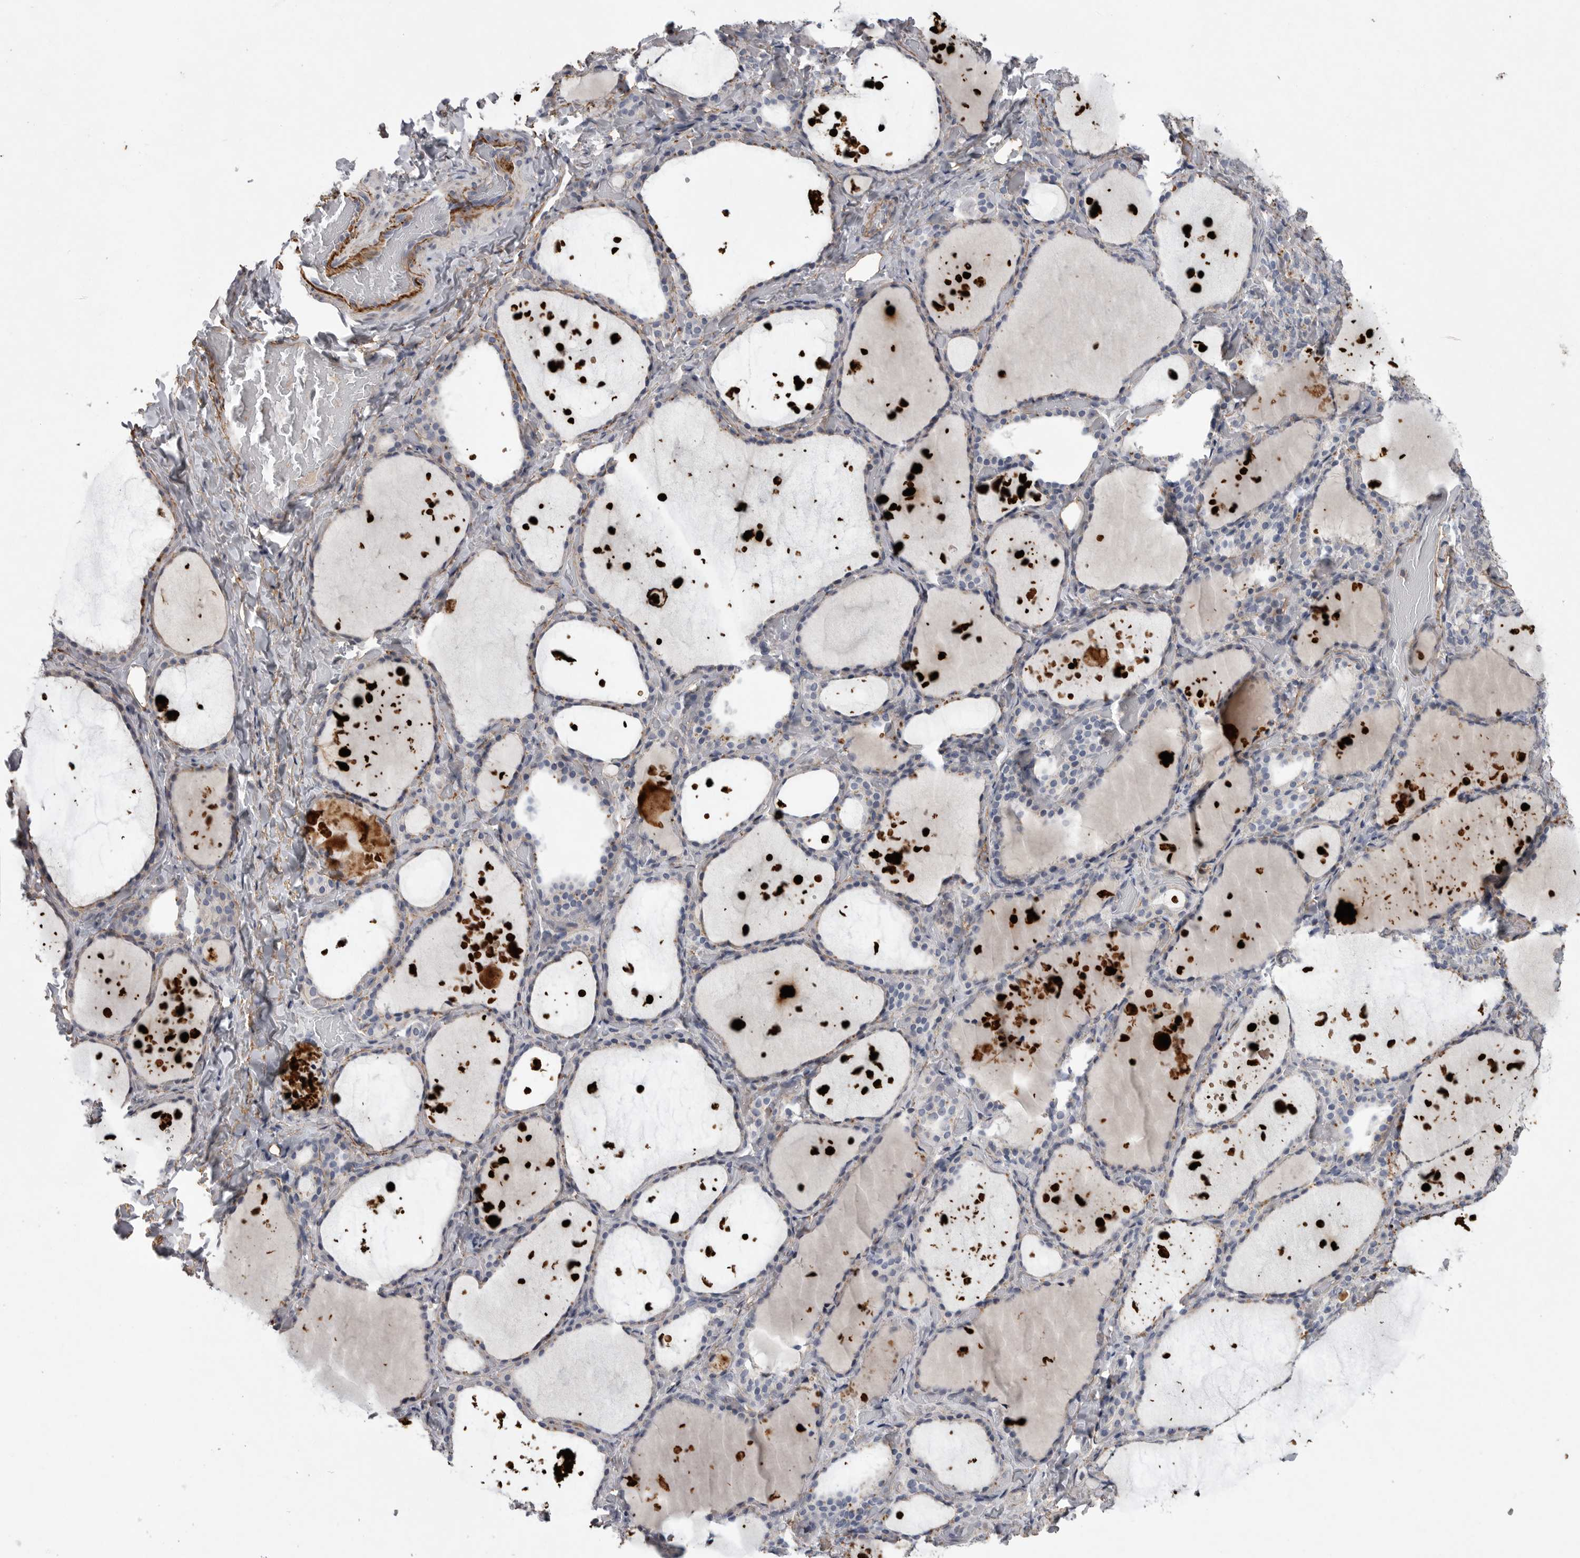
{"staining": {"intensity": "negative", "quantity": "none", "location": "none"}, "tissue": "thyroid gland", "cell_type": "Glandular cells", "image_type": "normal", "snomed": [{"axis": "morphology", "description": "Normal tissue, NOS"}, {"axis": "topography", "description": "Thyroid gland"}], "caption": "Unremarkable thyroid gland was stained to show a protein in brown. There is no significant expression in glandular cells.", "gene": "CRP", "patient": {"sex": "female", "age": 44}}